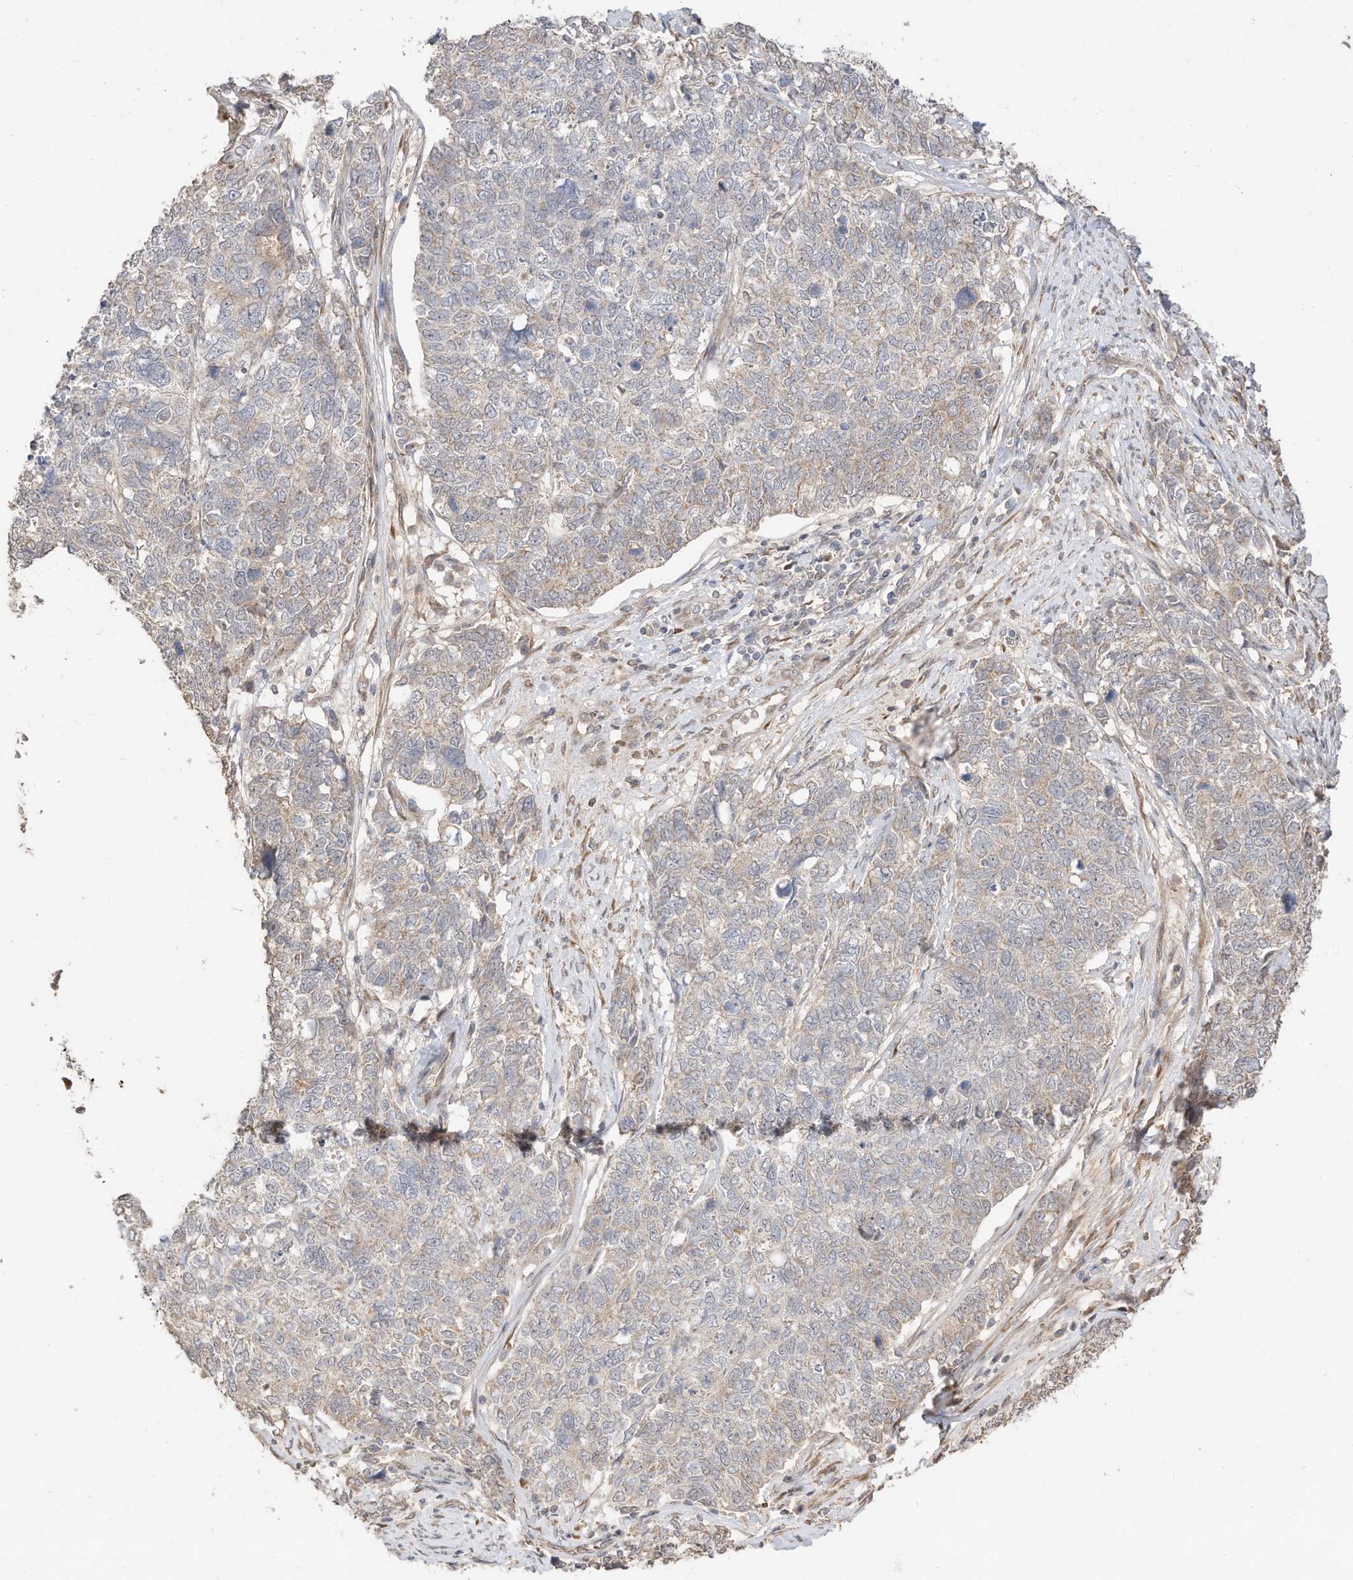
{"staining": {"intensity": "negative", "quantity": "none", "location": "none"}, "tissue": "cervical cancer", "cell_type": "Tumor cells", "image_type": "cancer", "snomed": [{"axis": "morphology", "description": "Squamous cell carcinoma, NOS"}, {"axis": "topography", "description": "Cervix"}], "caption": "This is an immunohistochemistry (IHC) image of cervical cancer. There is no expression in tumor cells.", "gene": "CAGE1", "patient": {"sex": "female", "age": 63}}